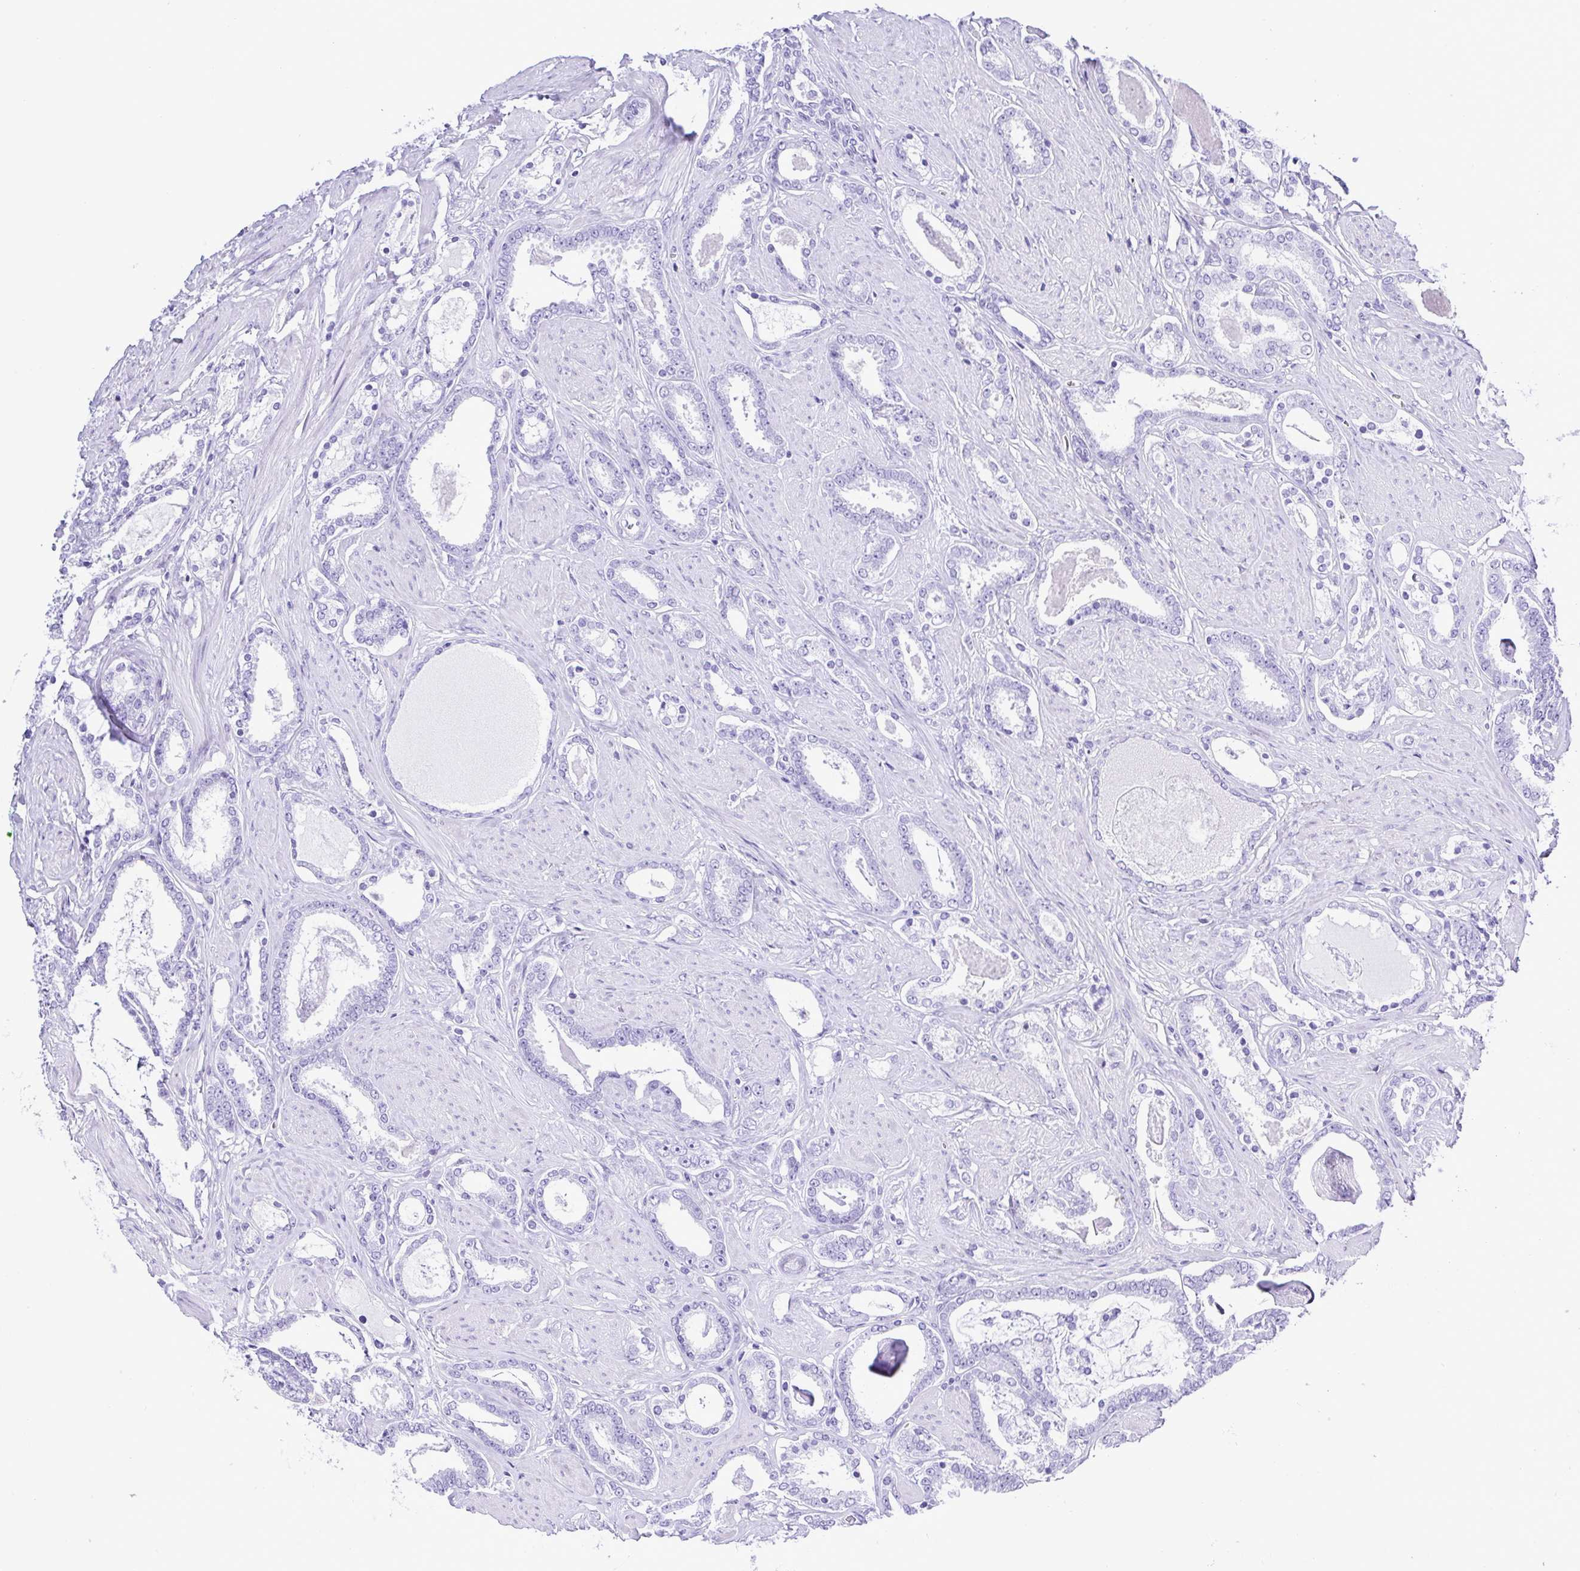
{"staining": {"intensity": "negative", "quantity": "none", "location": "none"}, "tissue": "prostate cancer", "cell_type": "Tumor cells", "image_type": "cancer", "snomed": [{"axis": "morphology", "description": "Adenocarcinoma, High grade"}, {"axis": "topography", "description": "Prostate"}], "caption": "Immunohistochemistry photomicrograph of neoplastic tissue: high-grade adenocarcinoma (prostate) stained with DAB shows no significant protein positivity in tumor cells.", "gene": "SYT1", "patient": {"sex": "male", "age": 63}}